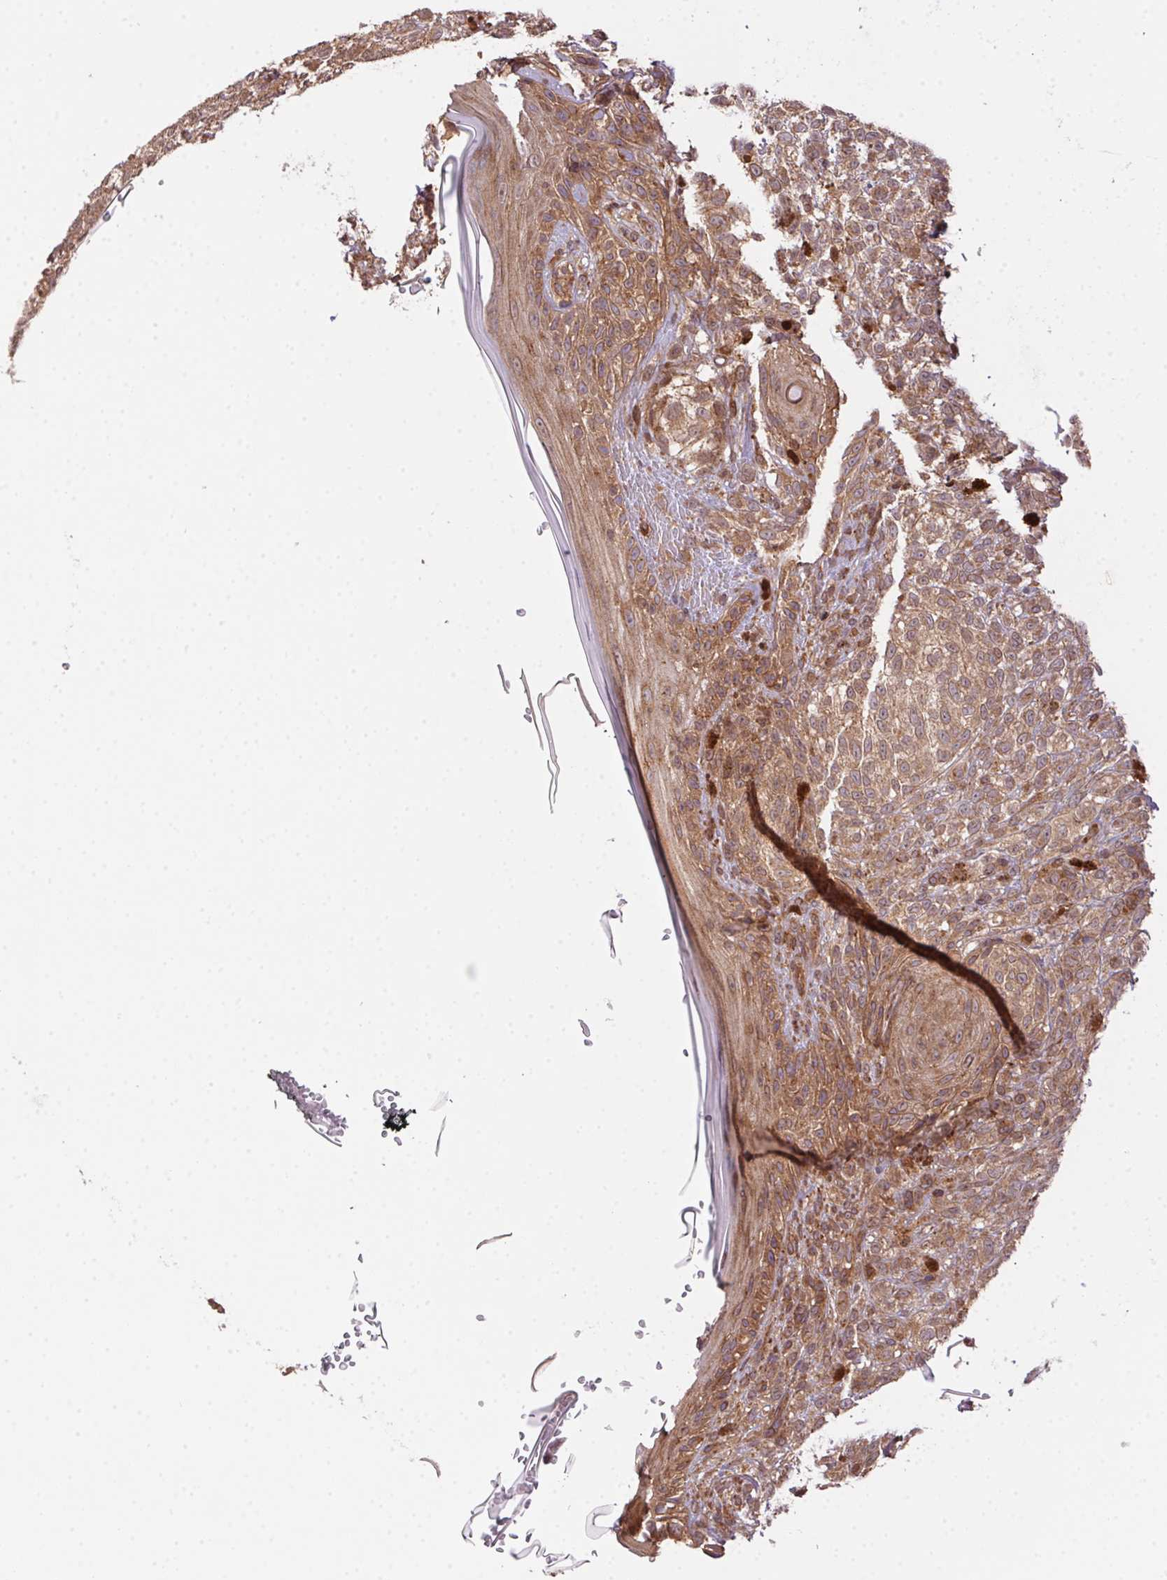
{"staining": {"intensity": "weak", "quantity": ">75%", "location": "cytoplasmic/membranous,nuclear"}, "tissue": "melanoma", "cell_type": "Tumor cells", "image_type": "cancer", "snomed": [{"axis": "morphology", "description": "Malignant melanoma, NOS"}, {"axis": "topography", "description": "Skin"}], "caption": "Immunohistochemistry micrograph of neoplastic tissue: human melanoma stained using immunohistochemistry (IHC) exhibits low levels of weak protein expression localized specifically in the cytoplasmic/membranous and nuclear of tumor cells, appearing as a cytoplasmic/membranous and nuclear brown color.", "gene": "MEX3D", "patient": {"sex": "female", "age": 86}}